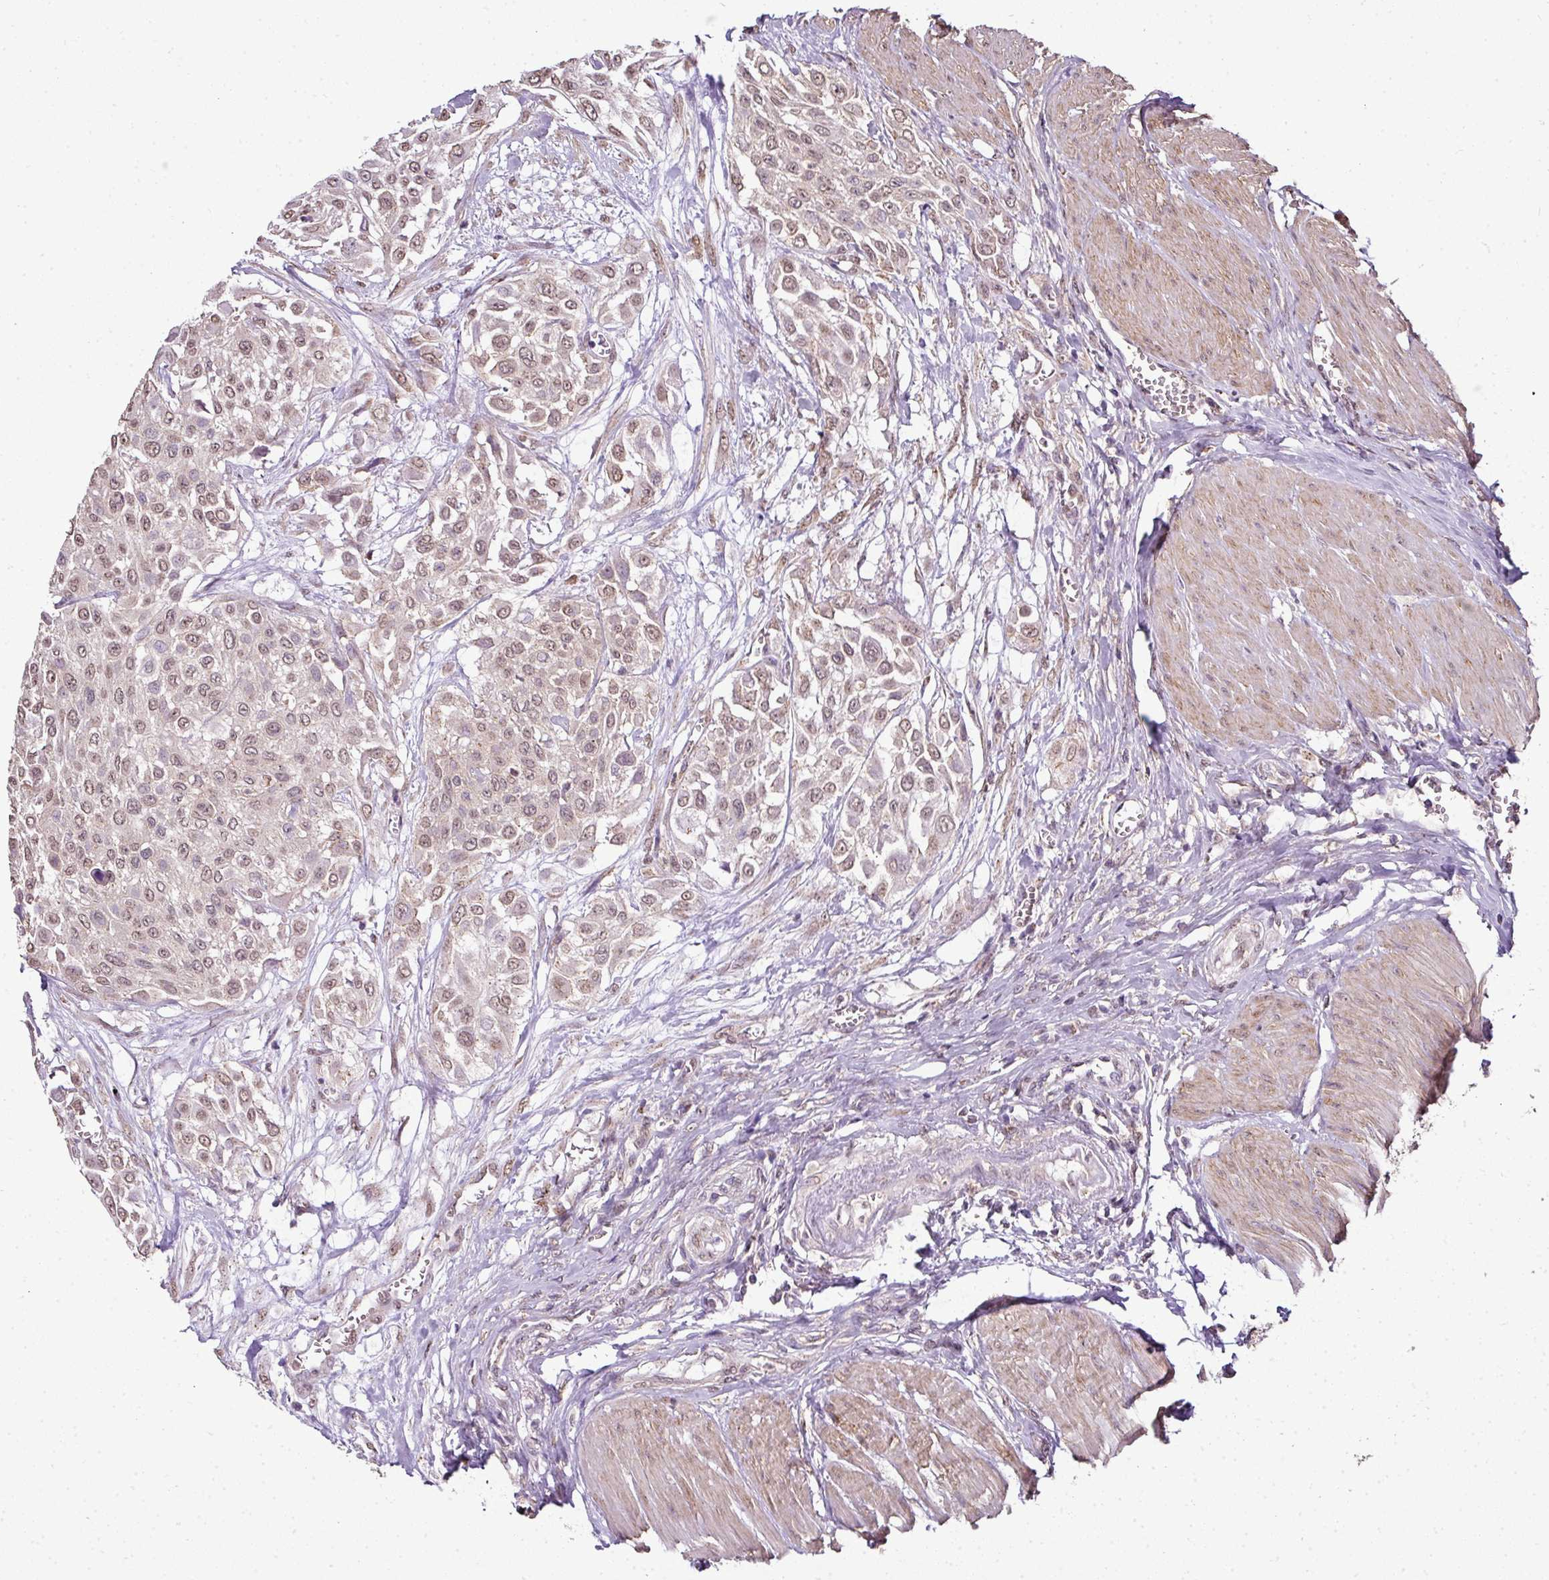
{"staining": {"intensity": "moderate", "quantity": ">75%", "location": "nuclear"}, "tissue": "urothelial cancer", "cell_type": "Tumor cells", "image_type": "cancer", "snomed": [{"axis": "morphology", "description": "Urothelial carcinoma, High grade"}, {"axis": "topography", "description": "Urinary bladder"}], "caption": "Tumor cells show medium levels of moderate nuclear positivity in approximately >75% of cells in human urothelial carcinoma (high-grade).", "gene": "JPH2", "patient": {"sex": "male", "age": 57}}